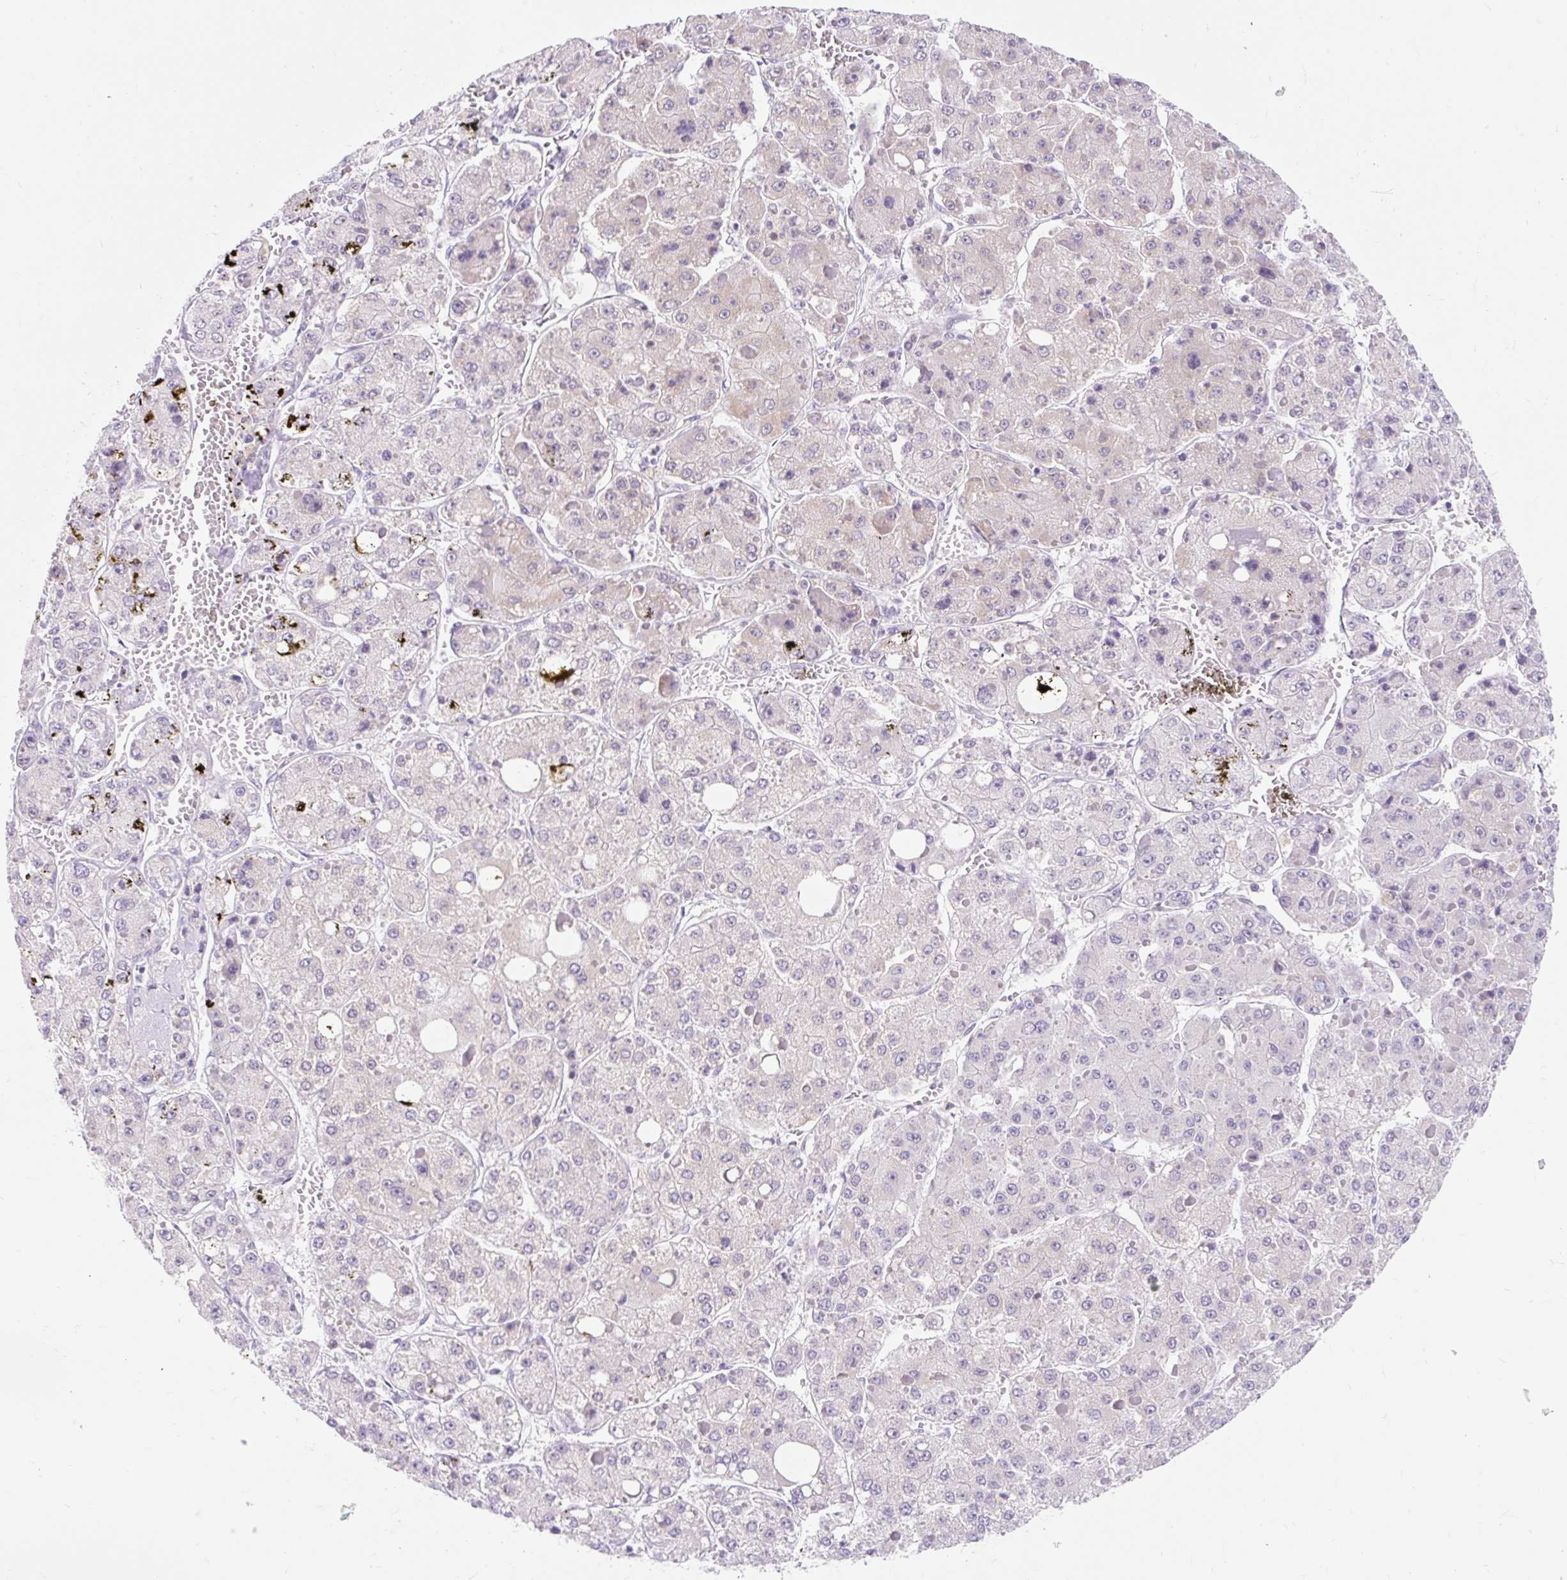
{"staining": {"intensity": "negative", "quantity": "none", "location": "none"}, "tissue": "liver cancer", "cell_type": "Tumor cells", "image_type": "cancer", "snomed": [{"axis": "morphology", "description": "Carcinoma, Hepatocellular, NOS"}, {"axis": "topography", "description": "Liver"}], "caption": "Hepatocellular carcinoma (liver) was stained to show a protein in brown. There is no significant positivity in tumor cells. (DAB (3,3'-diaminobenzidine) immunohistochemistry (IHC) visualized using brightfield microscopy, high magnification).", "gene": "ITPK1", "patient": {"sex": "female", "age": 73}}